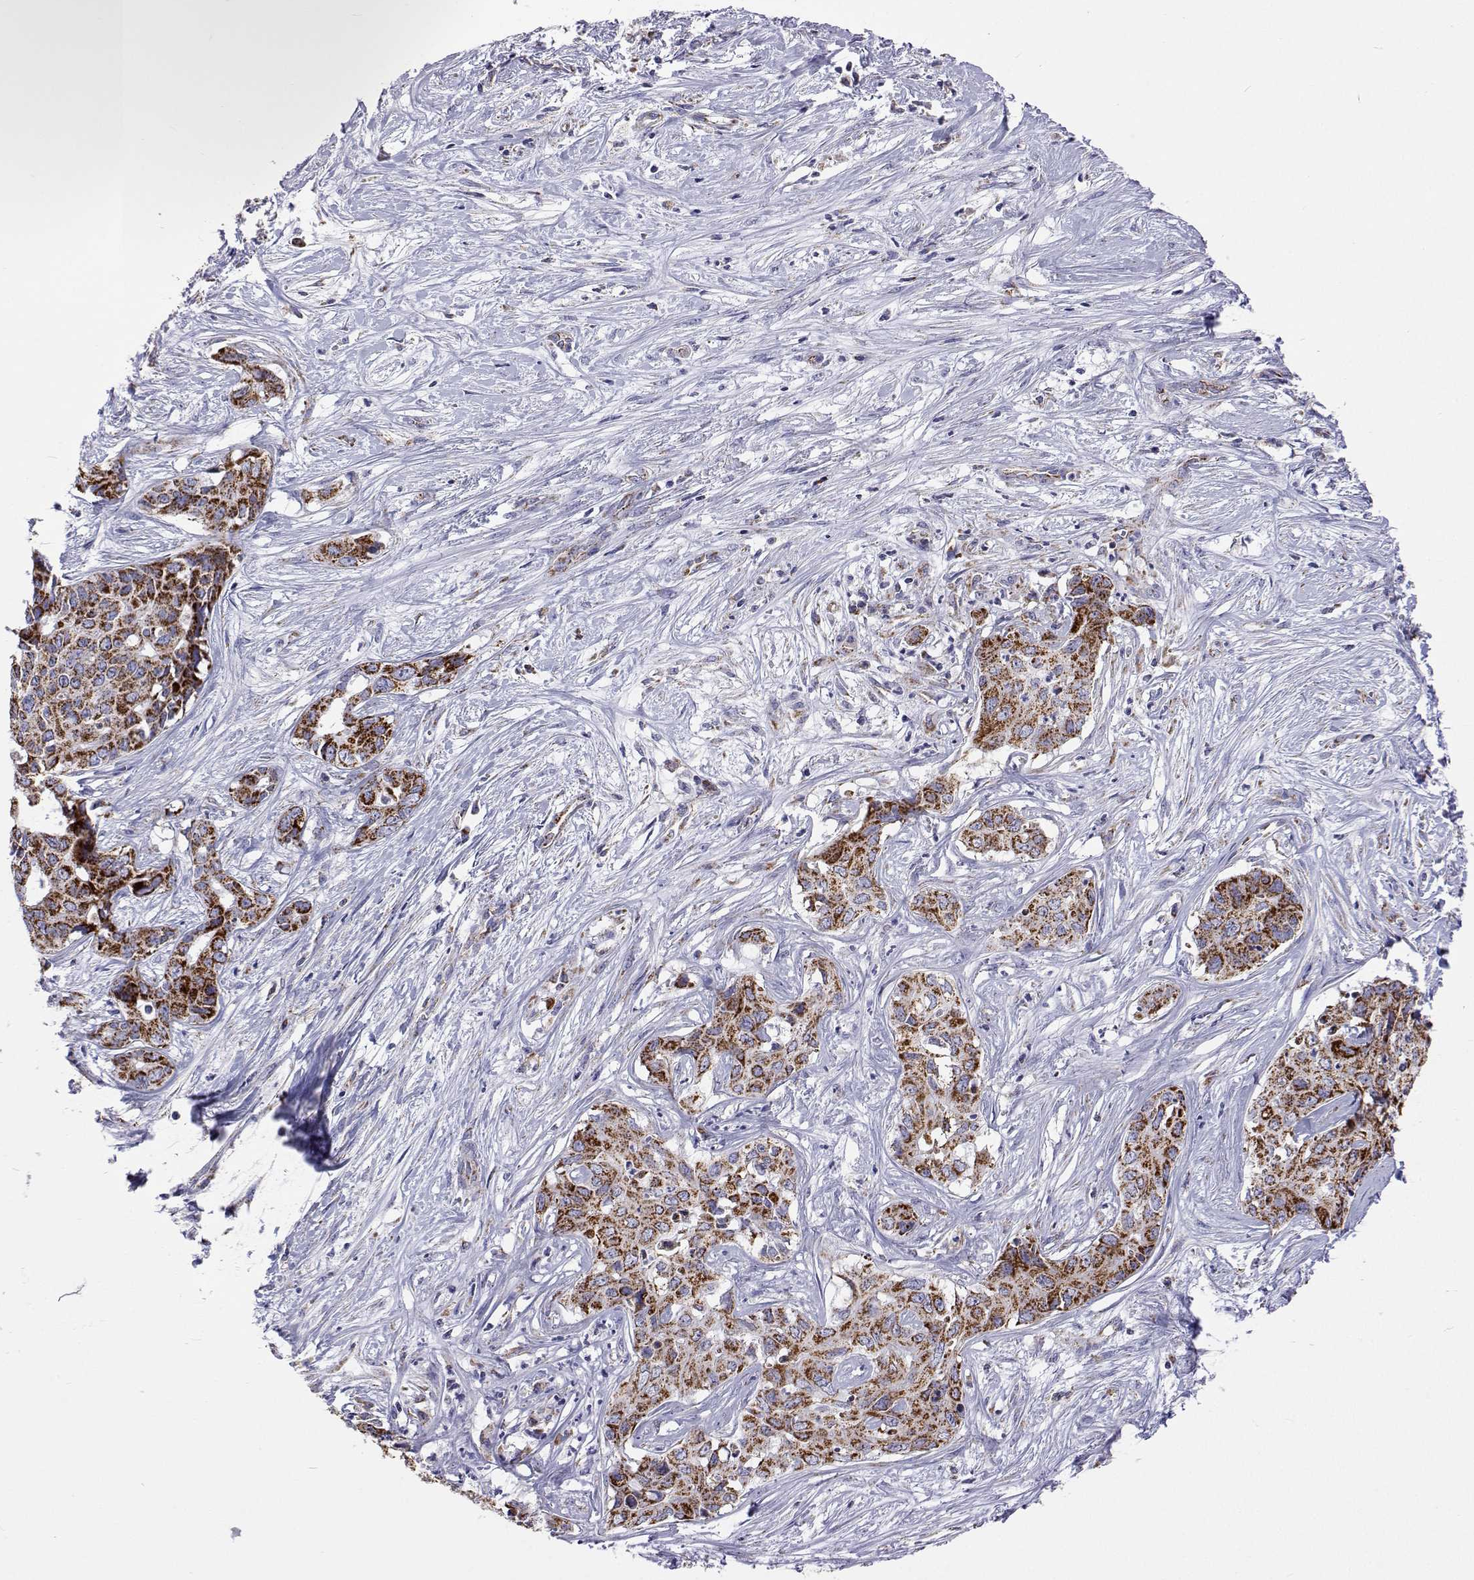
{"staining": {"intensity": "strong", "quantity": ">75%", "location": "cytoplasmic/membranous"}, "tissue": "liver cancer", "cell_type": "Tumor cells", "image_type": "cancer", "snomed": [{"axis": "morphology", "description": "Cholangiocarcinoma"}, {"axis": "topography", "description": "Liver"}], "caption": "DAB (3,3'-diaminobenzidine) immunohistochemical staining of liver cancer demonstrates strong cytoplasmic/membranous protein positivity in about >75% of tumor cells. Nuclei are stained in blue.", "gene": "MCCC2", "patient": {"sex": "female", "age": 65}}